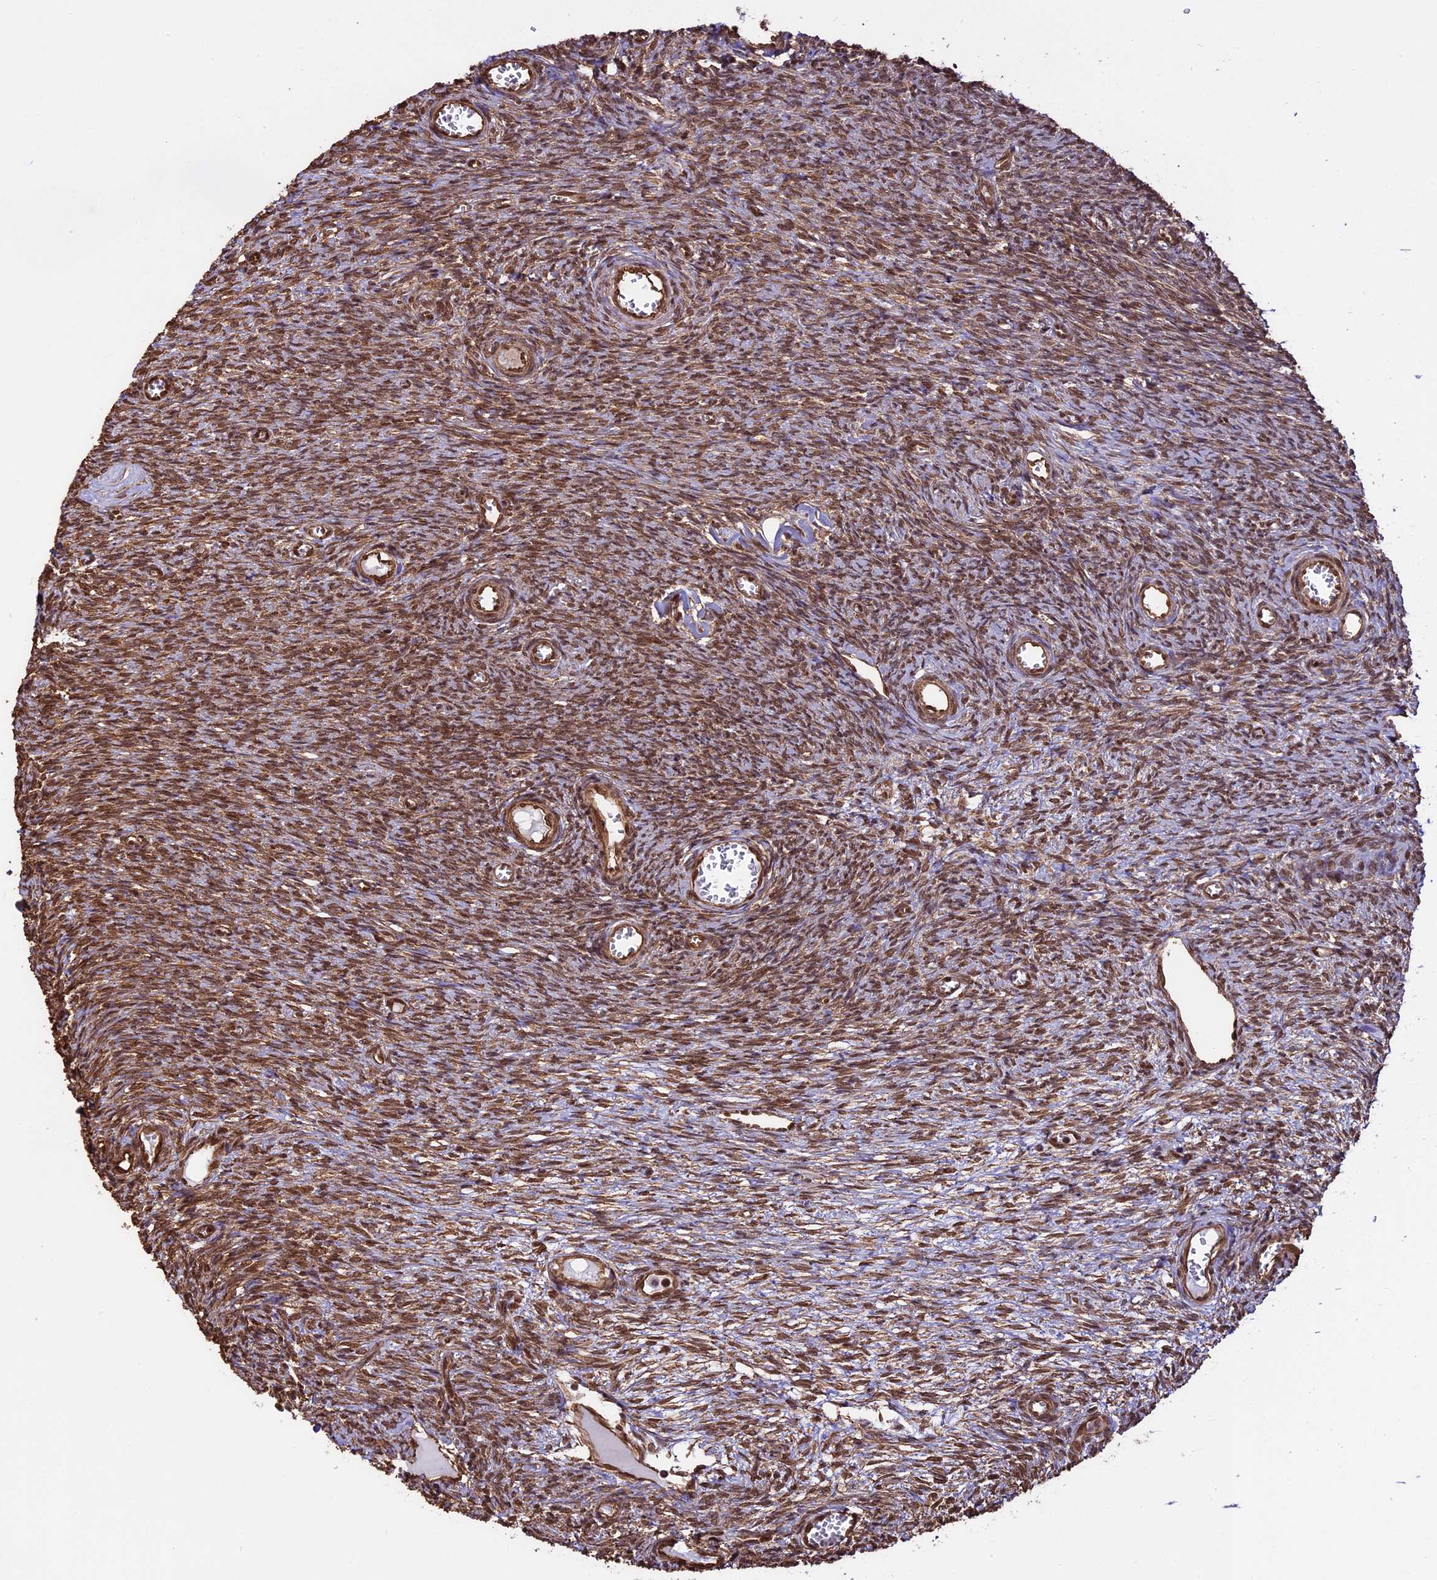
{"staining": {"intensity": "moderate", "quantity": ">75%", "location": "nuclear"}, "tissue": "ovary", "cell_type": "Ovarian stroma cells", "image_type": "normal", "snomed": [{"axis": "morphology", "description": "Normal tissue, NOS"}, {"axis": "topography", "description": "Ovary"}], "caption": "Protein staining of benign ovary exhibits moderate nuclear staining in approximately >75% of ovarian stroma cells. Immunohistochemistry stains the protein in brown and the nuclei are stained blue.", "gene": "MPHOSPH8", "patient": {"sex": "female", "age": 44}}